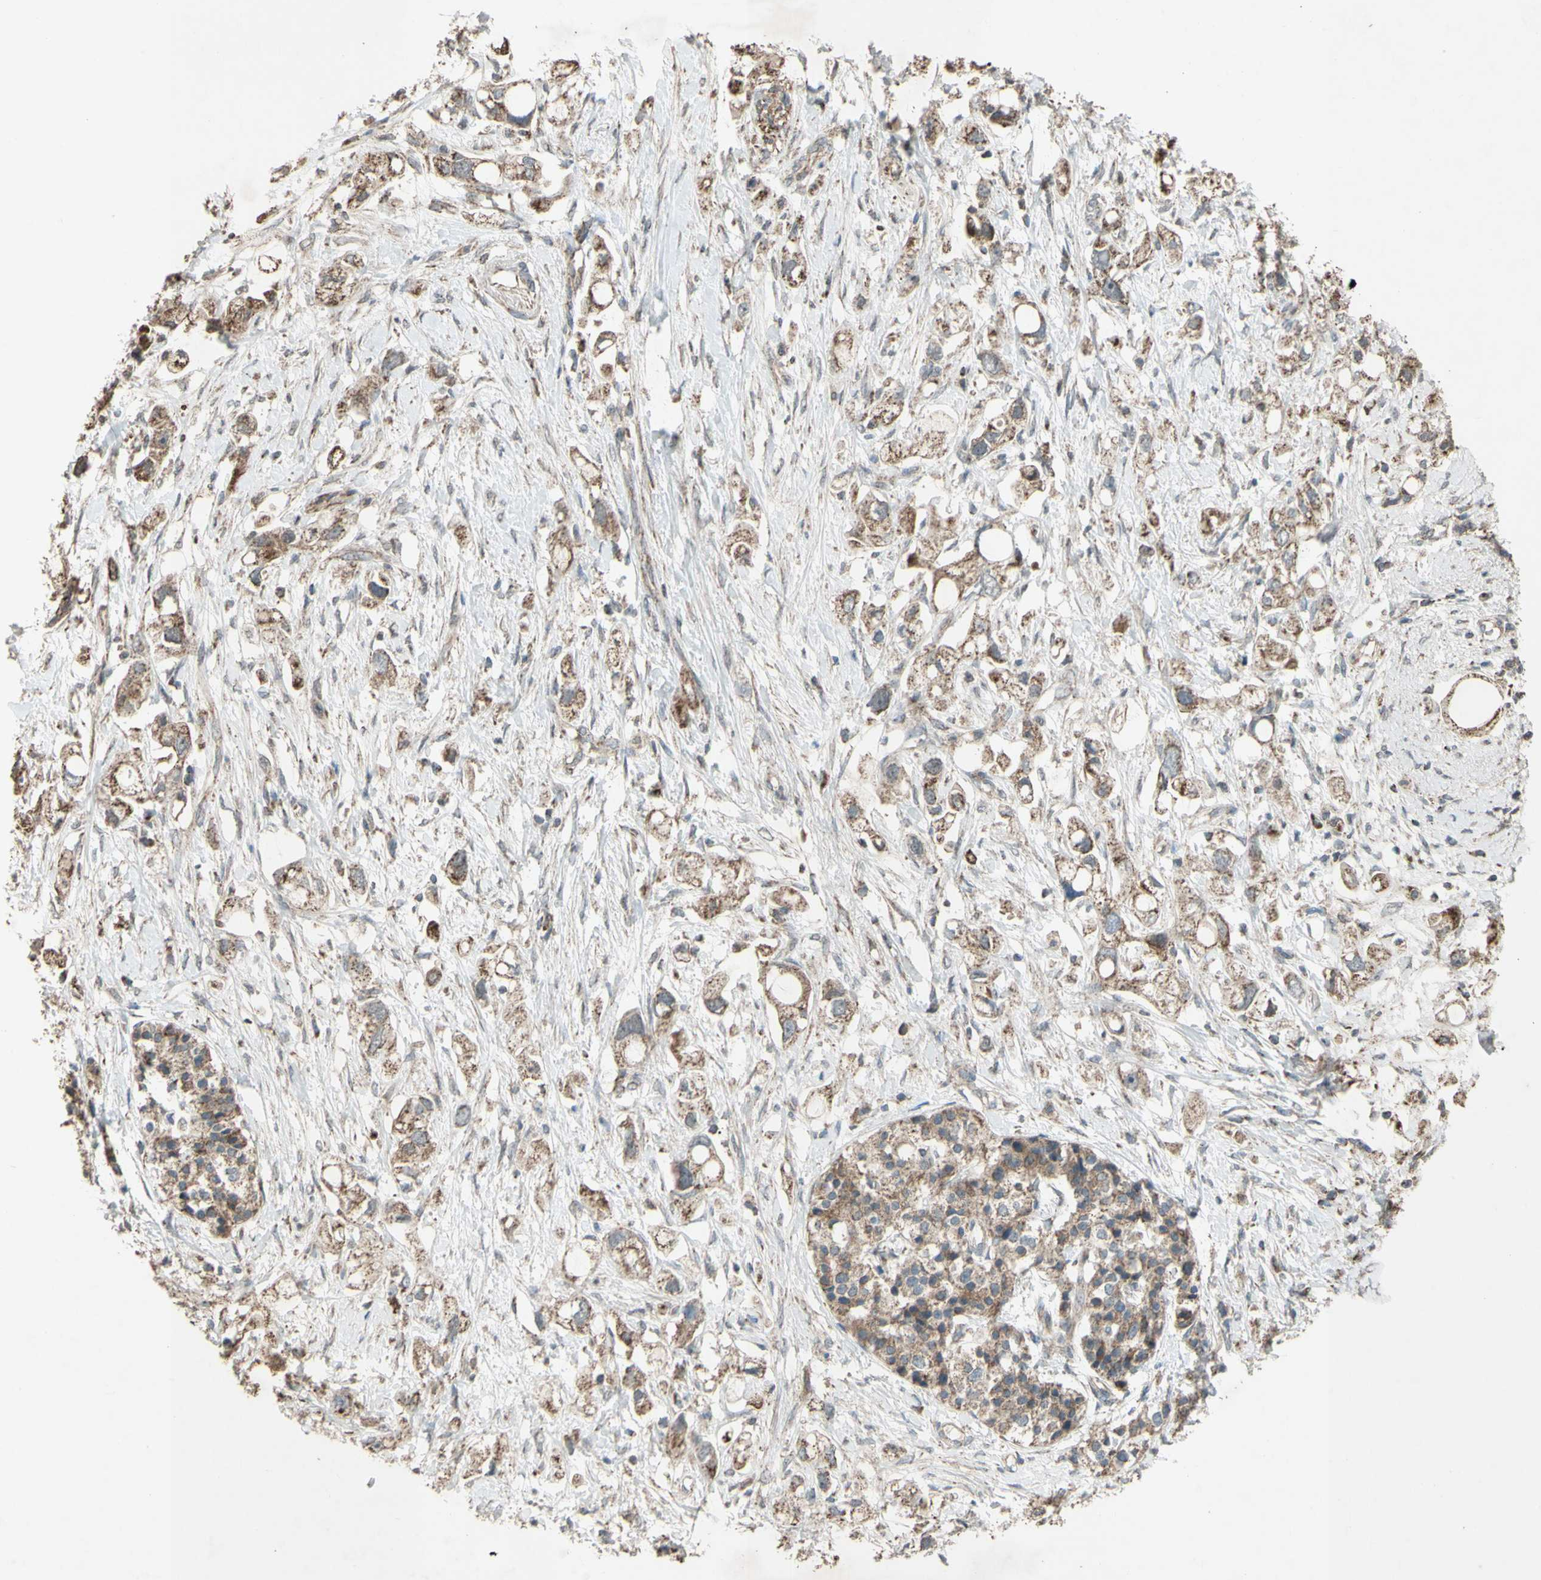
{"staining": {"intensity": "moderate", "quantity": ">75%", "location": "cytoplasmic/membranous"}, "tissue": "pancreatic cancer", "cell_type": "Tumor cells", "image_type": "cancer", "snomed": [{"axis": "morphology", "description": "Adenocarcinoma, NOS"}, {"axis": "topography", "description": "Pancreas"}], "caption": "Human pancreatic adenocarcinoma stained with a protein marker exhibits moderate staining in tumor cells.", "gene": "ACOT8", "patient": {"sex": "female", "age": 56}}